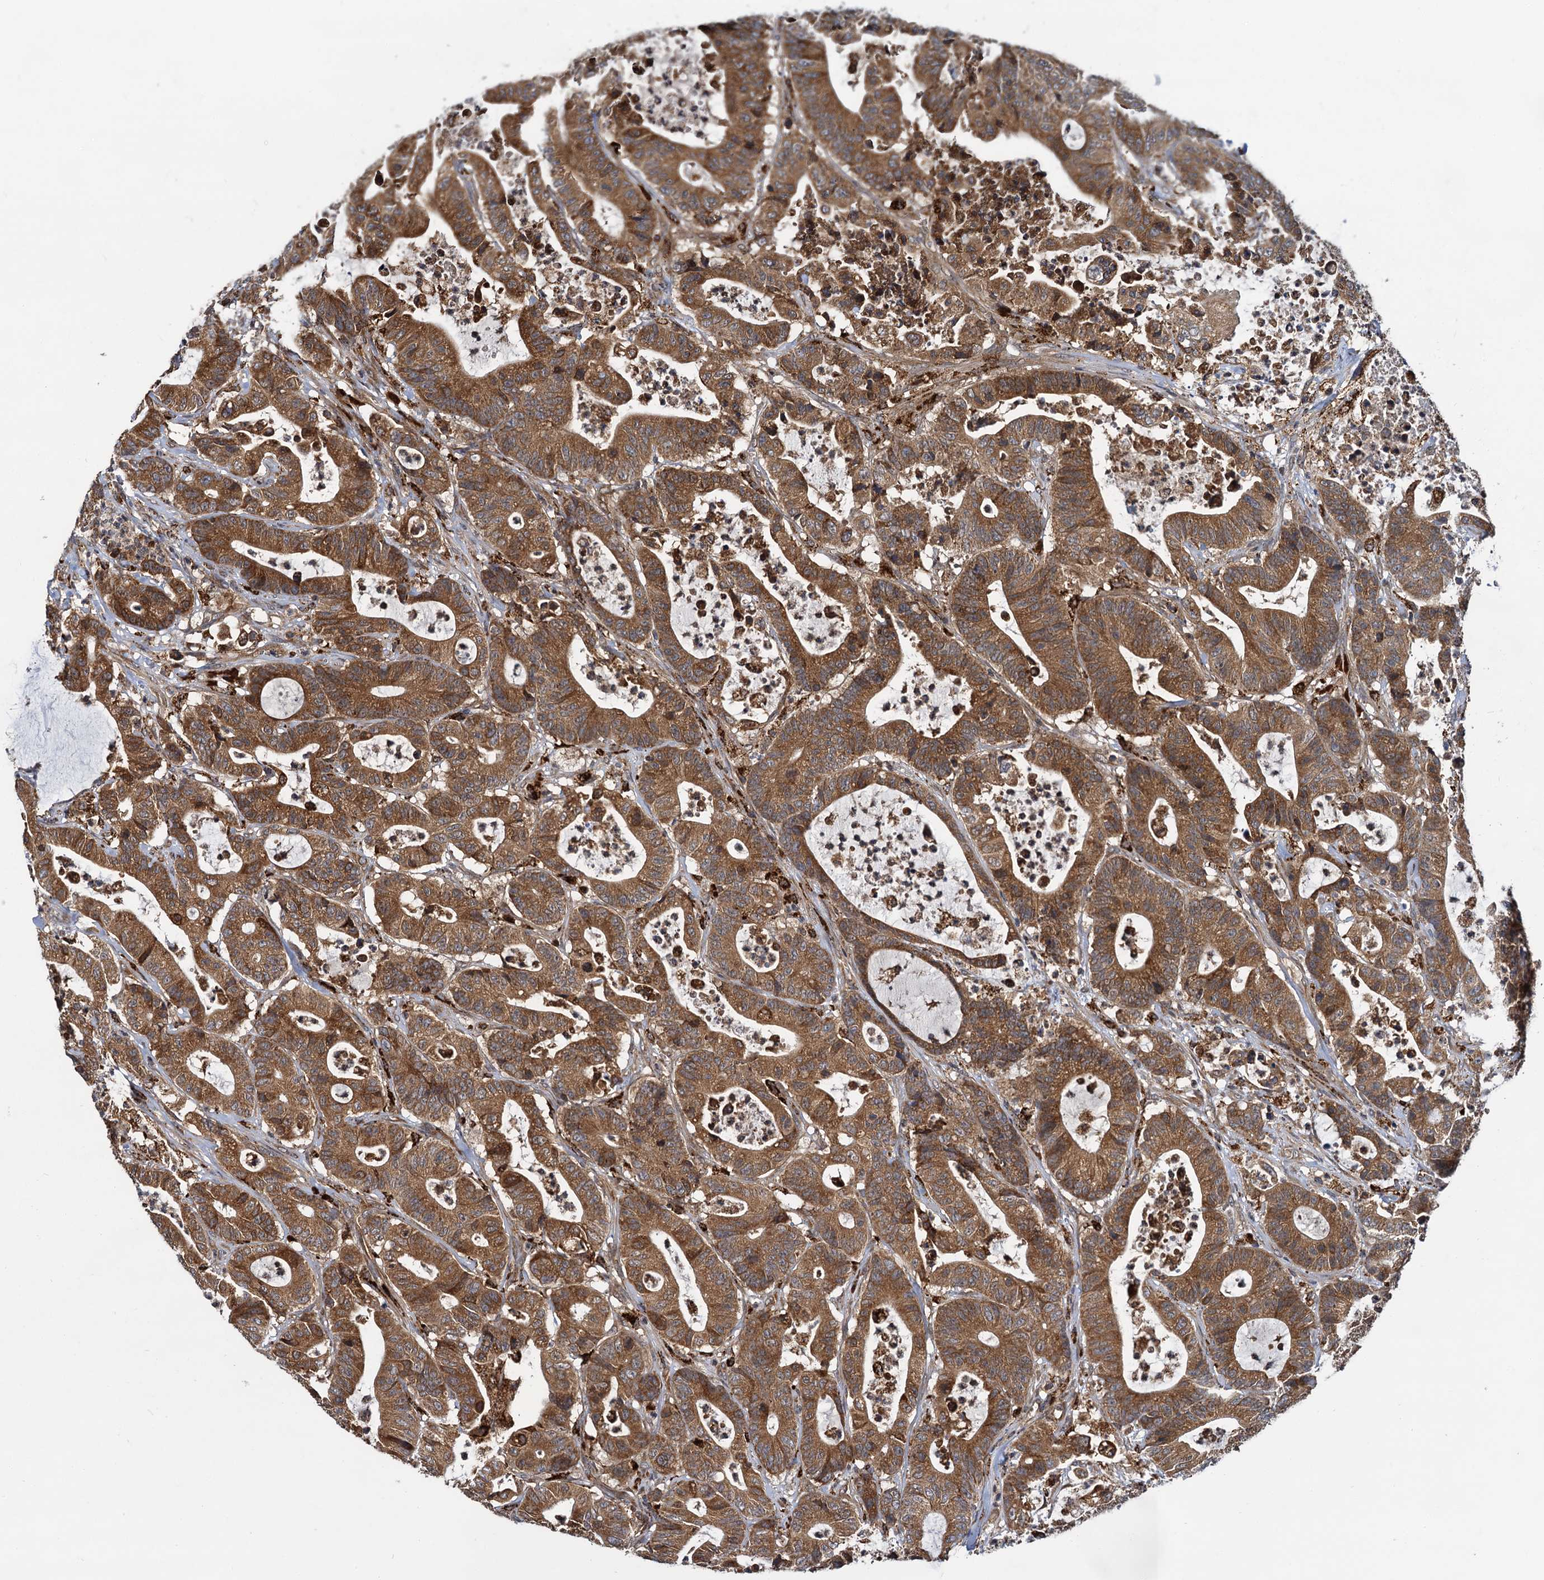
{"staining": {"intensity": "strong", "quantity": ">75%", "location": "cytoplasmic/membranous"}, "tissue": "colorectal cancer", "cell_type": "Tumor cells", "image_type": "cancer", "snomed": [{"axis": "morphology", "description": "Adenocarcinoma, NOS"}, {"axis": "topography", "description": "Colon"}], "caption": "Brown immunohistochemical staining in human colorectal cancer exhibits strong cytoplasmic/membranous expression in about >75% of tumor cells.", "gene": "UFM1", "patient": {"sex": "female", "age": 84}}